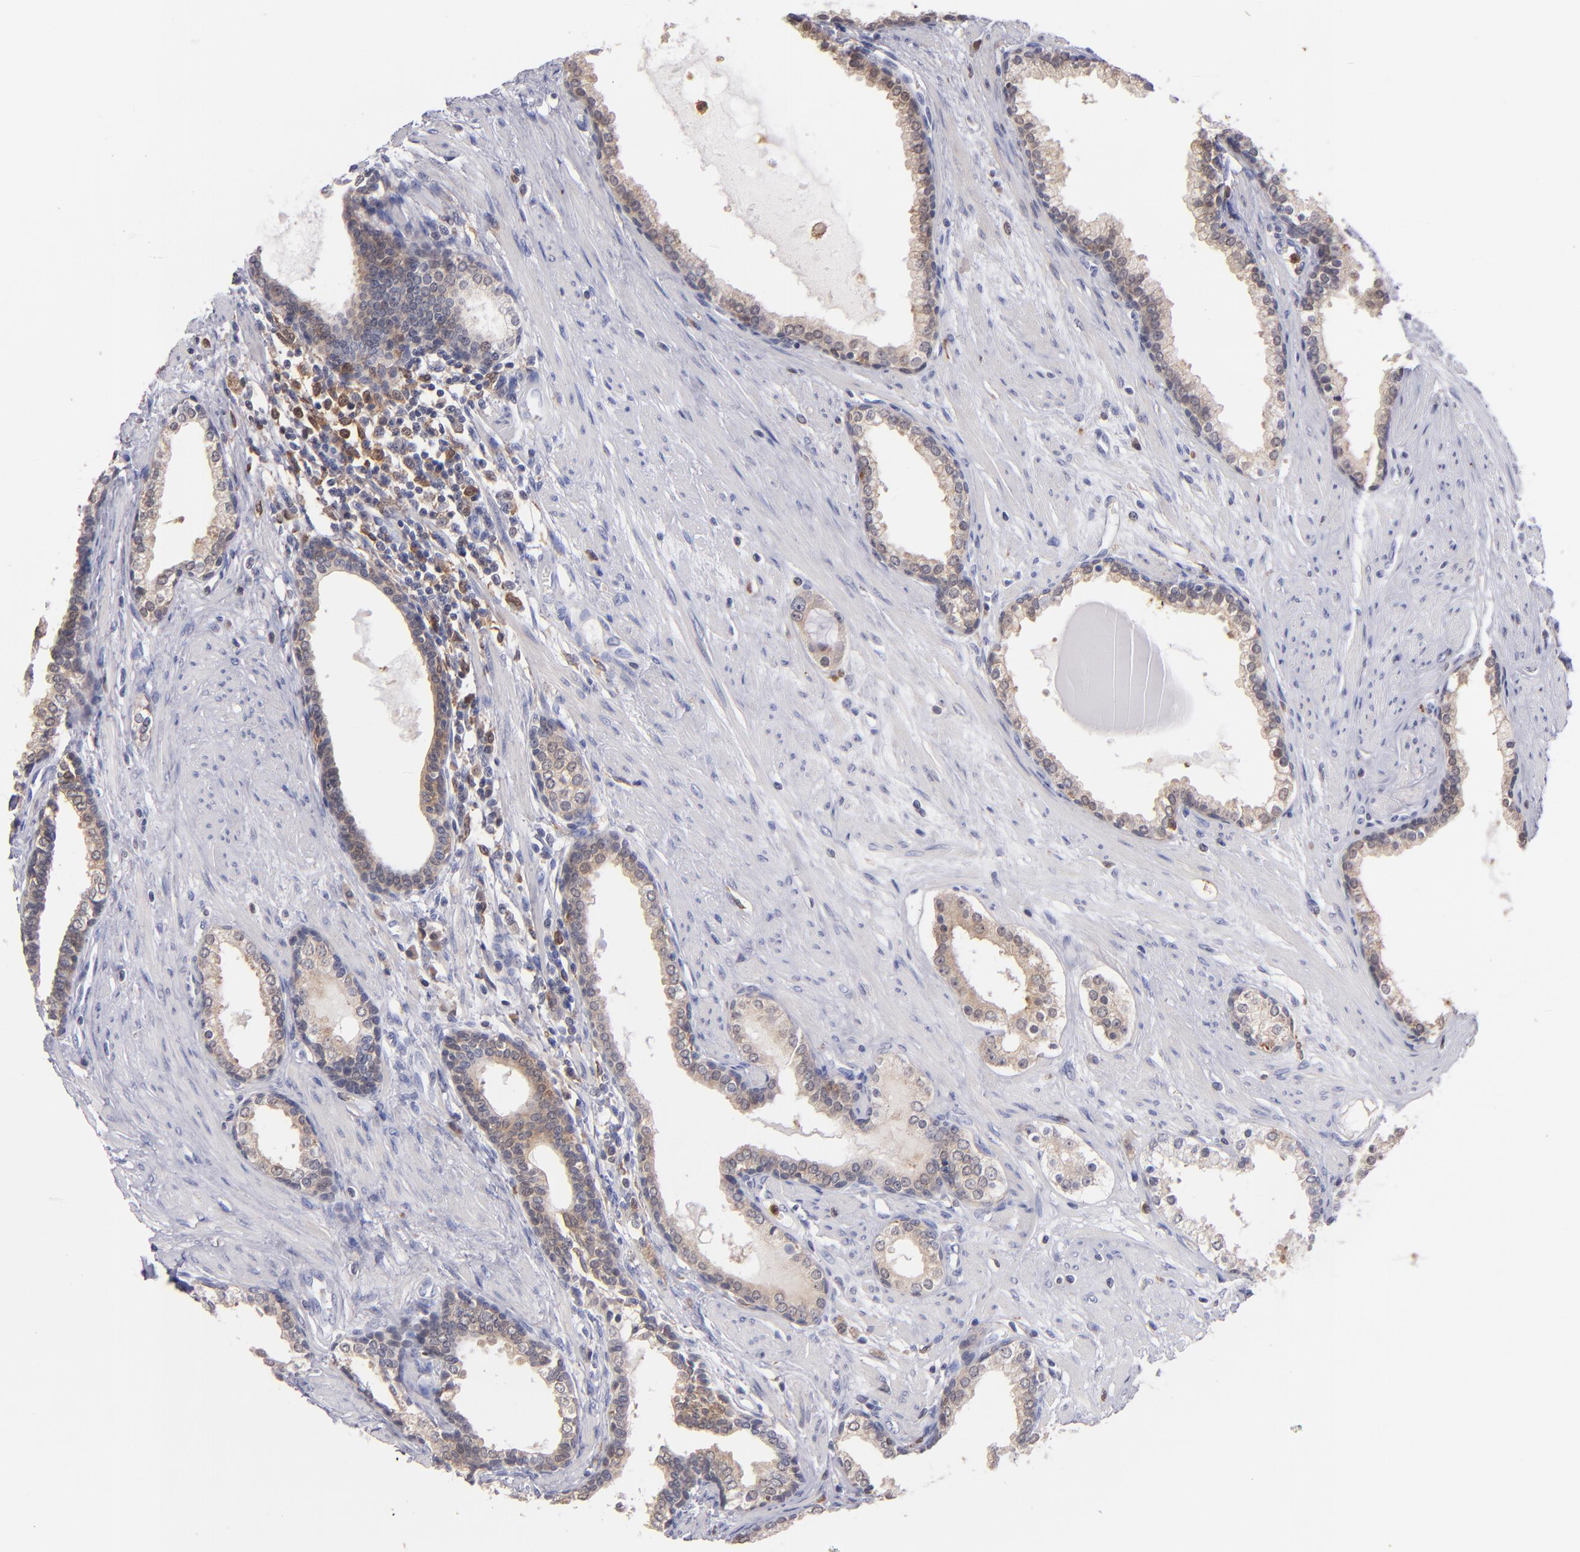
{"staining": {"intensity": "weak", "quantity": "25%-75%", "location": "cytoplasmic/membranous"}, "tissue": "prostate cancer", "cell_type": "Tumor cells", "image_type": "cancer", "snomed": [{"axis": "morphology", "description": "Adenocarcinoma, Medium grade"}, {"axis": "topography", "description": "Prostate"}], "caption": "Weak cytoplasmic/membranous protein staining is seen in approximately 25%-75% of tumor cells in prostate adenocarcinoma (medium-grade).", "gene": "PRKCD", "patient": {"sex": "male", "age": 73}}